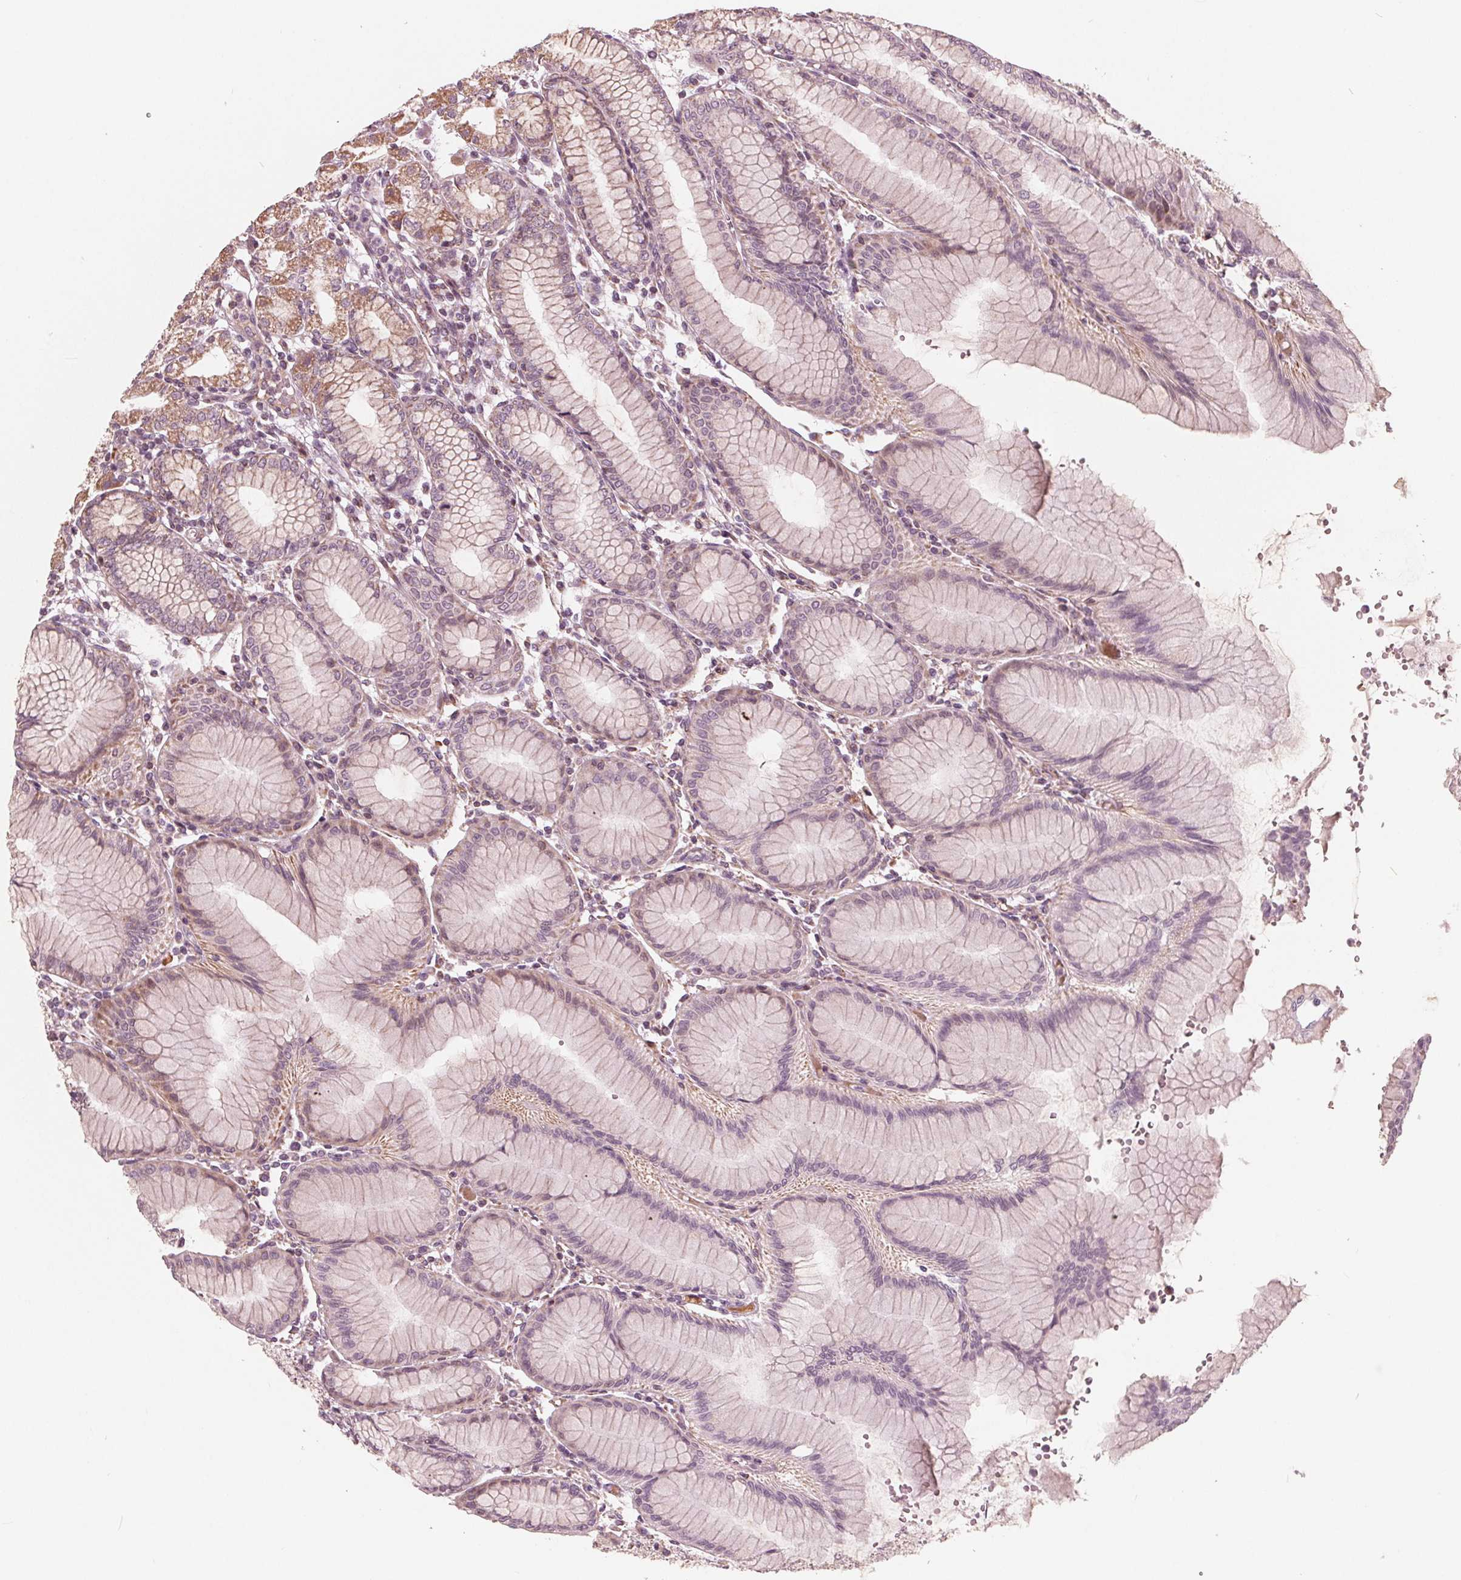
{"staining": {"intensity": "moderate", "quantity": "25%-75%", "location": "cytoplasmic/membranous"}, "tissue": "stomach", "cell_type": "Glandular cells", "image_type": "normal", "snomed": [{"axis": "morphology", "description": "Normal tissue, NOS"}, {"axis": "topography", "description": "Skeletal muscle"}, {"axis": "topography", "description": "Stomach"}], "caption": "High-magnification brightfield microscopy of normal stomach stained with DAB (3,3'-diaminobenzidine) (brown) and counterstained with hematoxylin (blue). glandular cells exhibit moderate cytoplasmic/membranous positivity is present in approximately25%-75% of cells.", "gene": "DCAF4L2", "patient": {"sex": "female", "age": 57}}